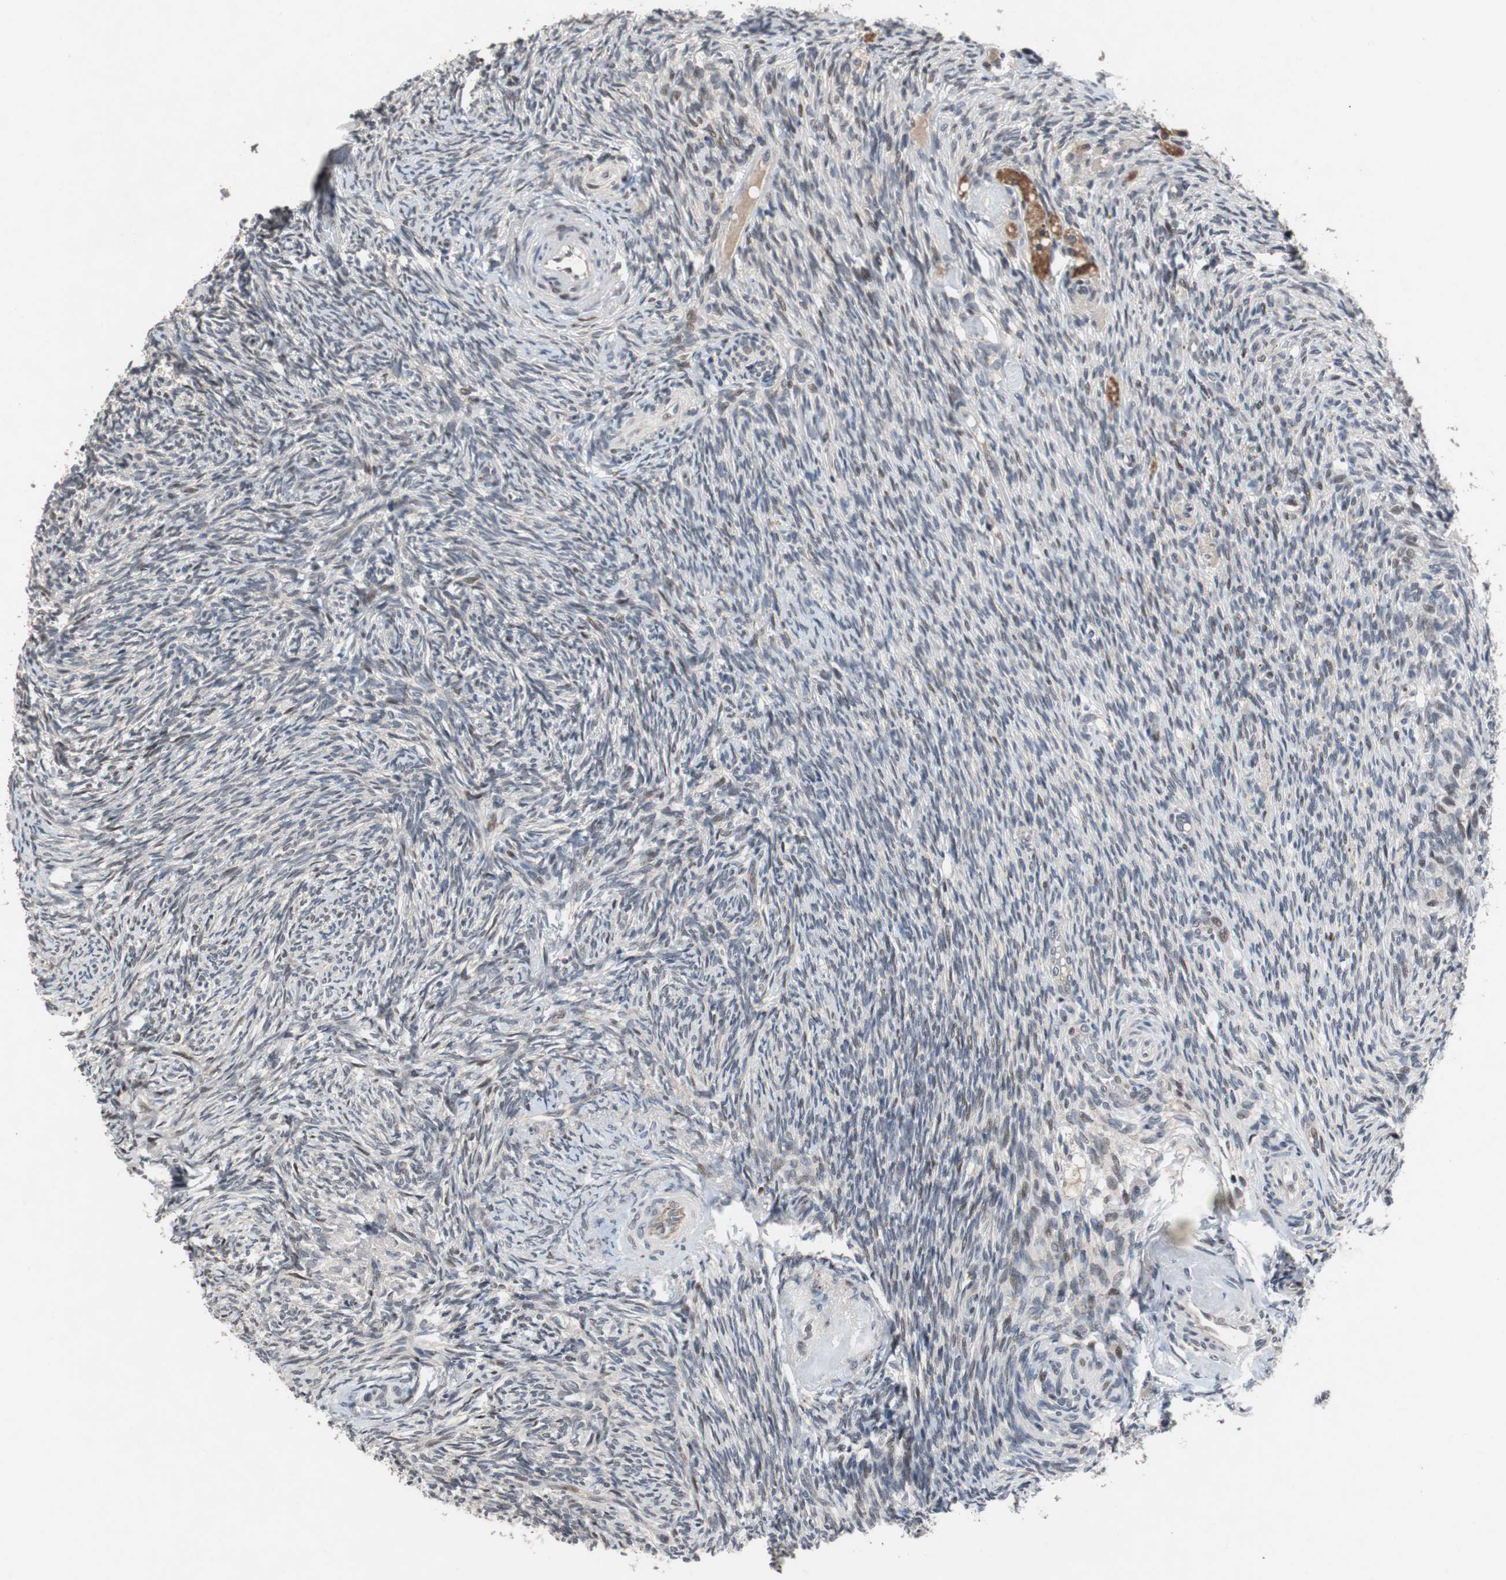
{"staining": {"intensity": "weak", "quantity": "<25%", "location": "cytoplasmic/membranous"}, "tissue": "ovary", "cell_type": "Follicle cells", "image_type": "normal", "snomed": [{"axis": "morphology", "description": "Normal tissue, NOS"}, {"axis": "topography", "description": "Ovary"}], "caption": "Protein analysis of normal ovary displays no significant expression in follicle cells.", "gene": "TP63", "patient": {"sex": "female", "age": 60}}